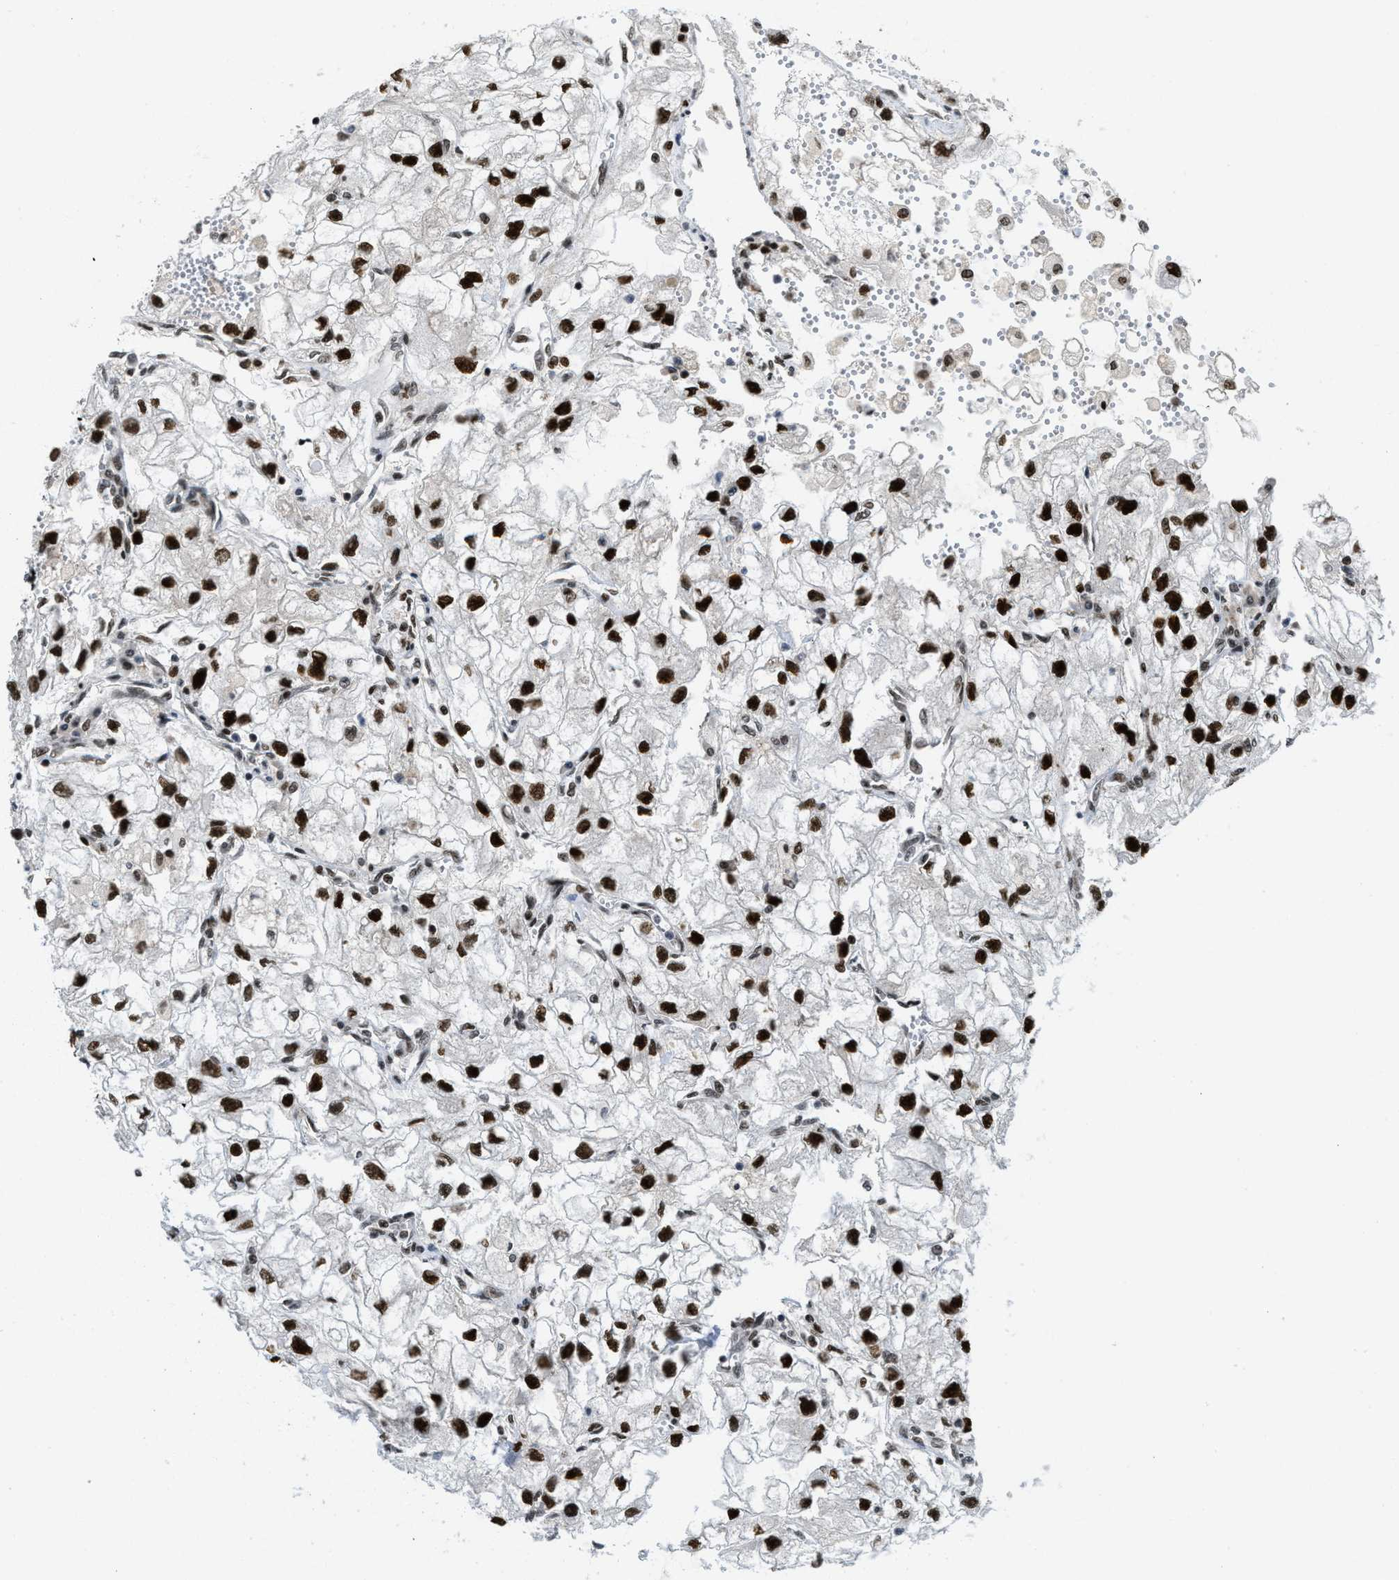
{"staining": {"intensity": "strong", "quantity": ">75%", "location": "nuclear"}, "tissue": "renal cancer", "cell_type": "Tumor cells", "image_type": "cancer", "snomed": [{"axis": "morphology", "description": "Adenocarcinoma, NOS"}, {"axis": "topography", "description": "Kidney"}], "caption": "Immunohistochemistry (IHC) histopathology image of neoplastic tissue: renal cancer stained using IHC displays high levels of strong protein expression localized specifically in the nuclear of tumor cells, appearing as a nuclear brown color.", "gene": "RFX5", "patient": {"sex": "female", "age": 70}}